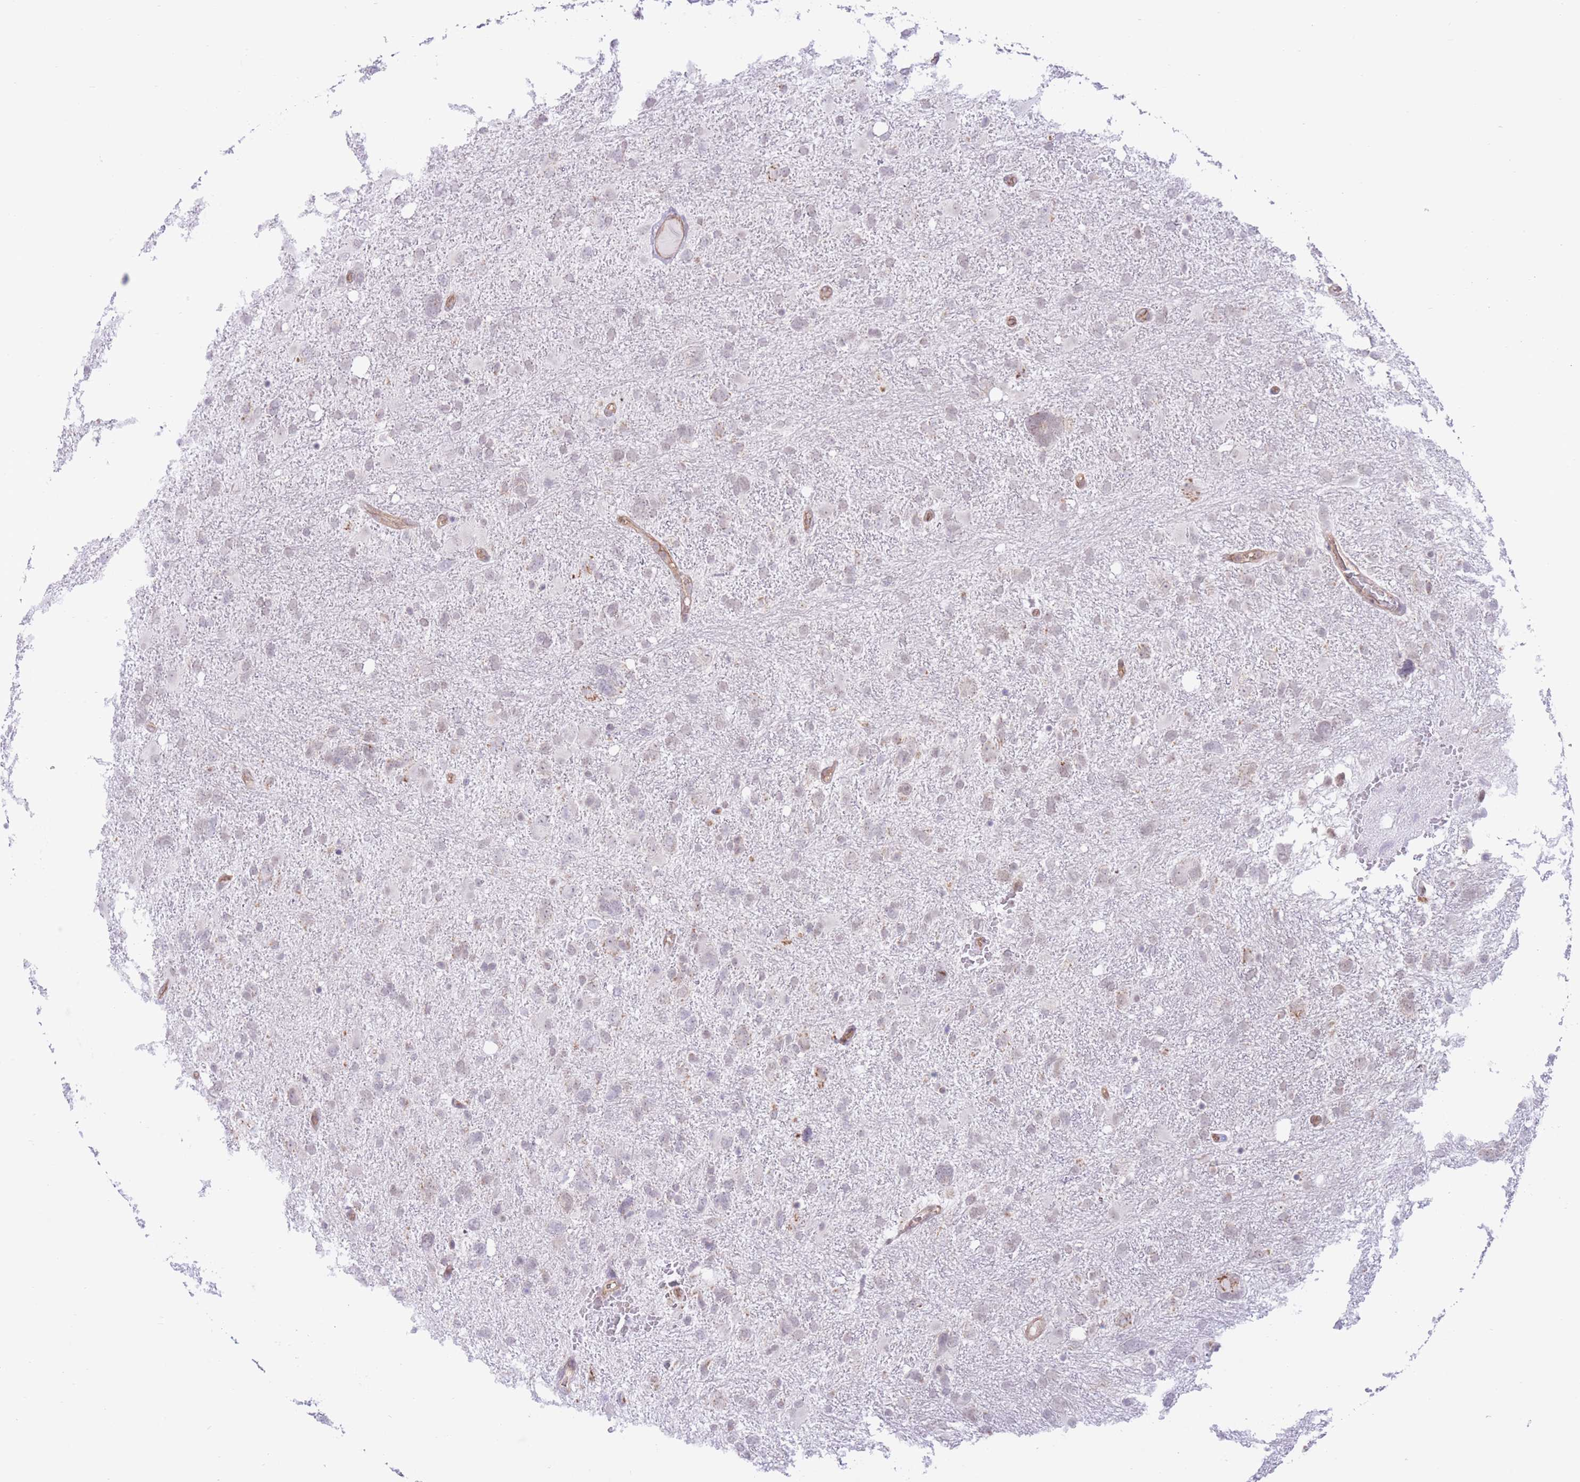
{"staining": {"intensity": "negative", "quantity": "none", "location": "none"}, "tissue": "glioma", "cell_type": "Tumor cells", "image_type": "cancer", "snomed": [{"axis": "morphology", "description": "Glioma, malignant, High grade"}, {"axis": "topography", "description": "Brain"}], "caption": "Photomicrograph shows no protein positivity in tumor cells of malignant glioma (high-grade) tissue.", "gene": "MRPS31", "patient": {"sex": "male", "age": 61}}